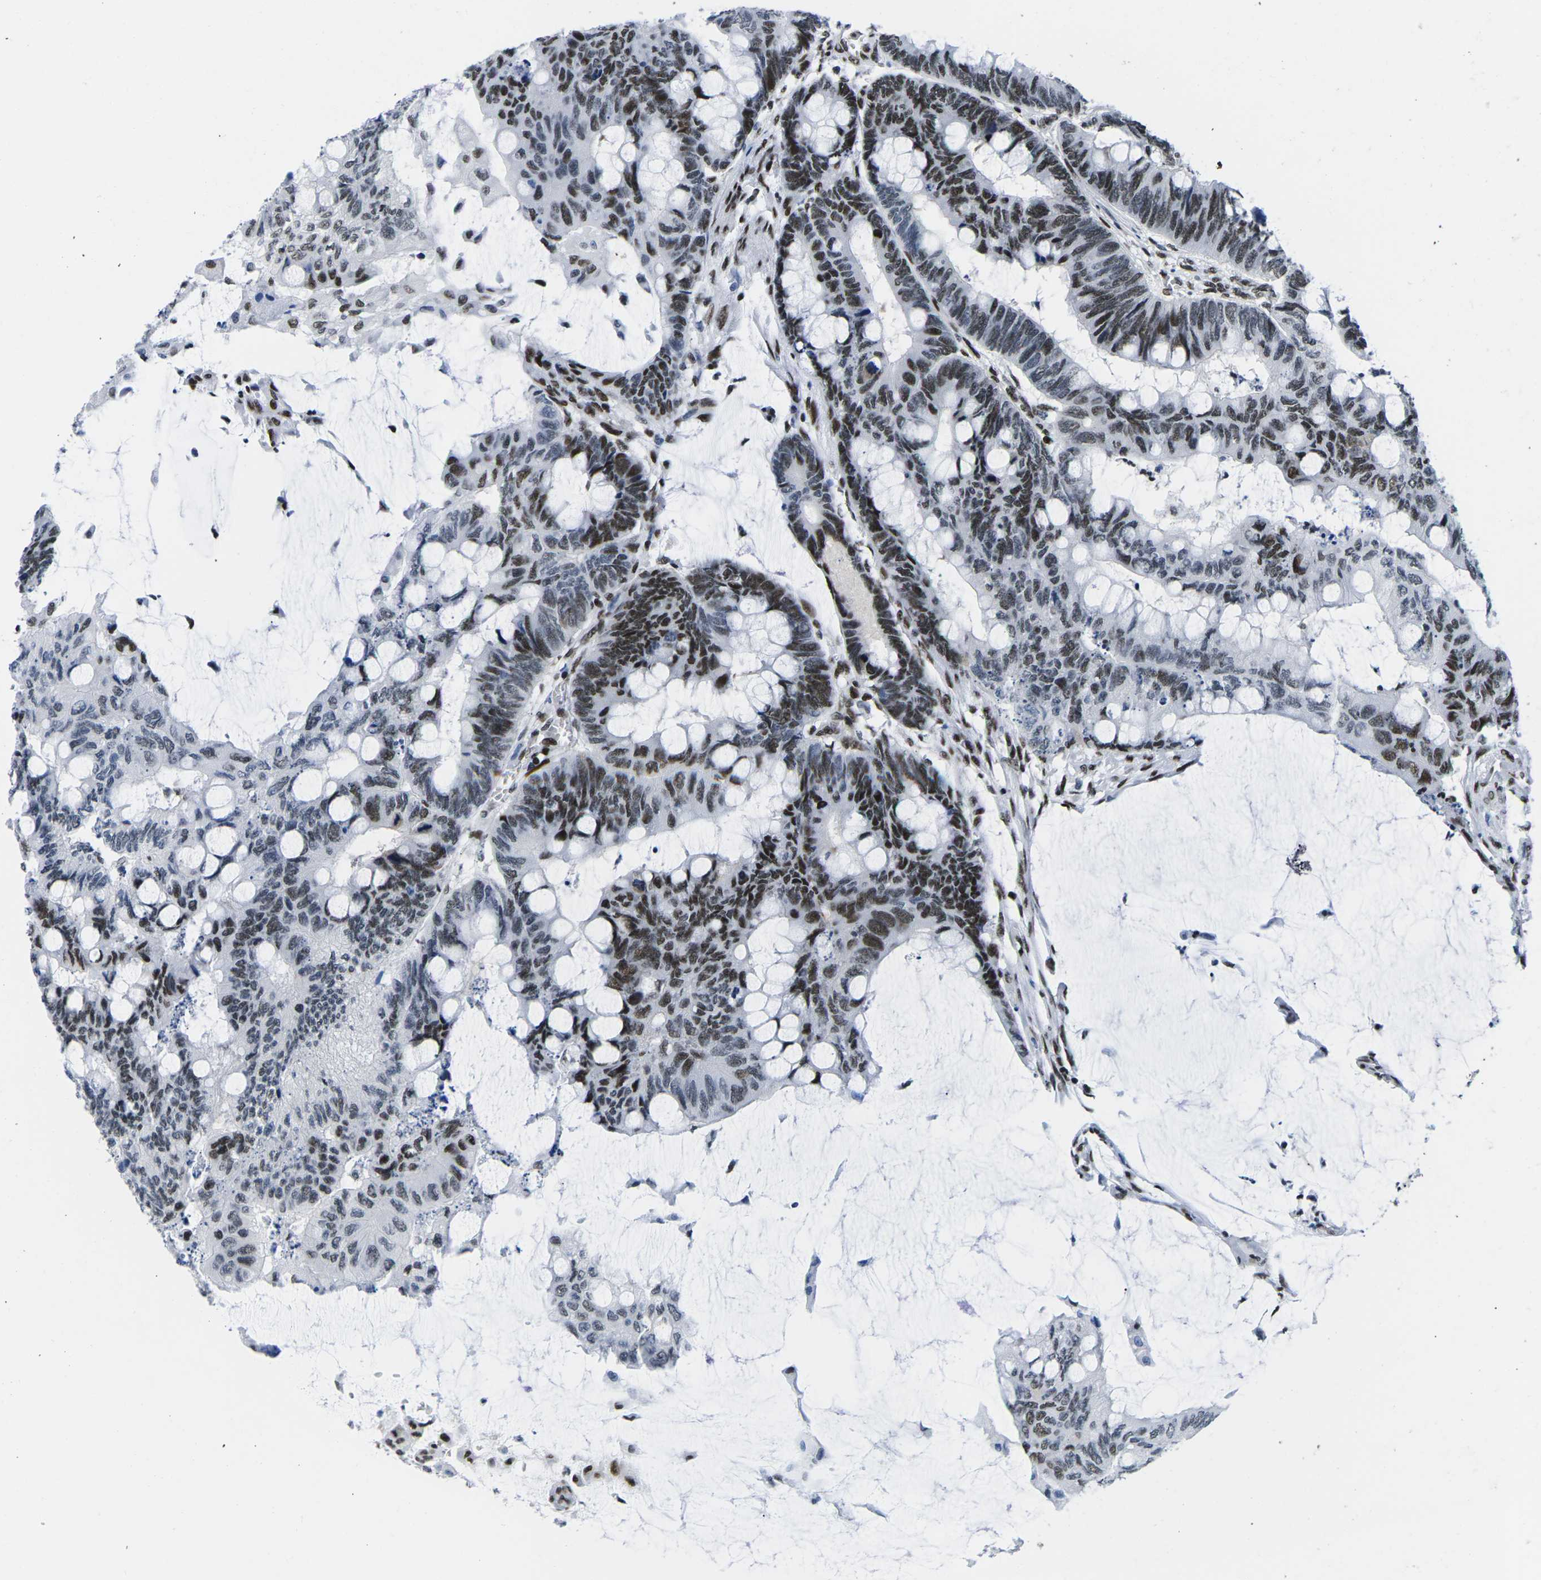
{"staining": {"intensity": "strong", "quantity": "25%-75%", "location": "nuclear"}, "tissue": "colorectal cancer", "cell_type": "Tumor cells", "image_type": "cancer", "snomed": [{"axis": "morphology", "description": "Normal tissue, NOS"}, {"axis": "morphology", "description": "Adenocarcinoma, NOS"}, {"axis": "topography", "description": "Rectum"}], "caption": "A brown stain shows strong nuclear expression of a protein in human adenocarcinoma (colorectal) tumor cells. The staining was performed using DAB (3,3'-diaminobenzidine), with brown indicating positive protein expression. Nuclei are stained blue with hematoxylin.", "gene": "ATF1", "patient": {"sex": "male", "age": 92}}